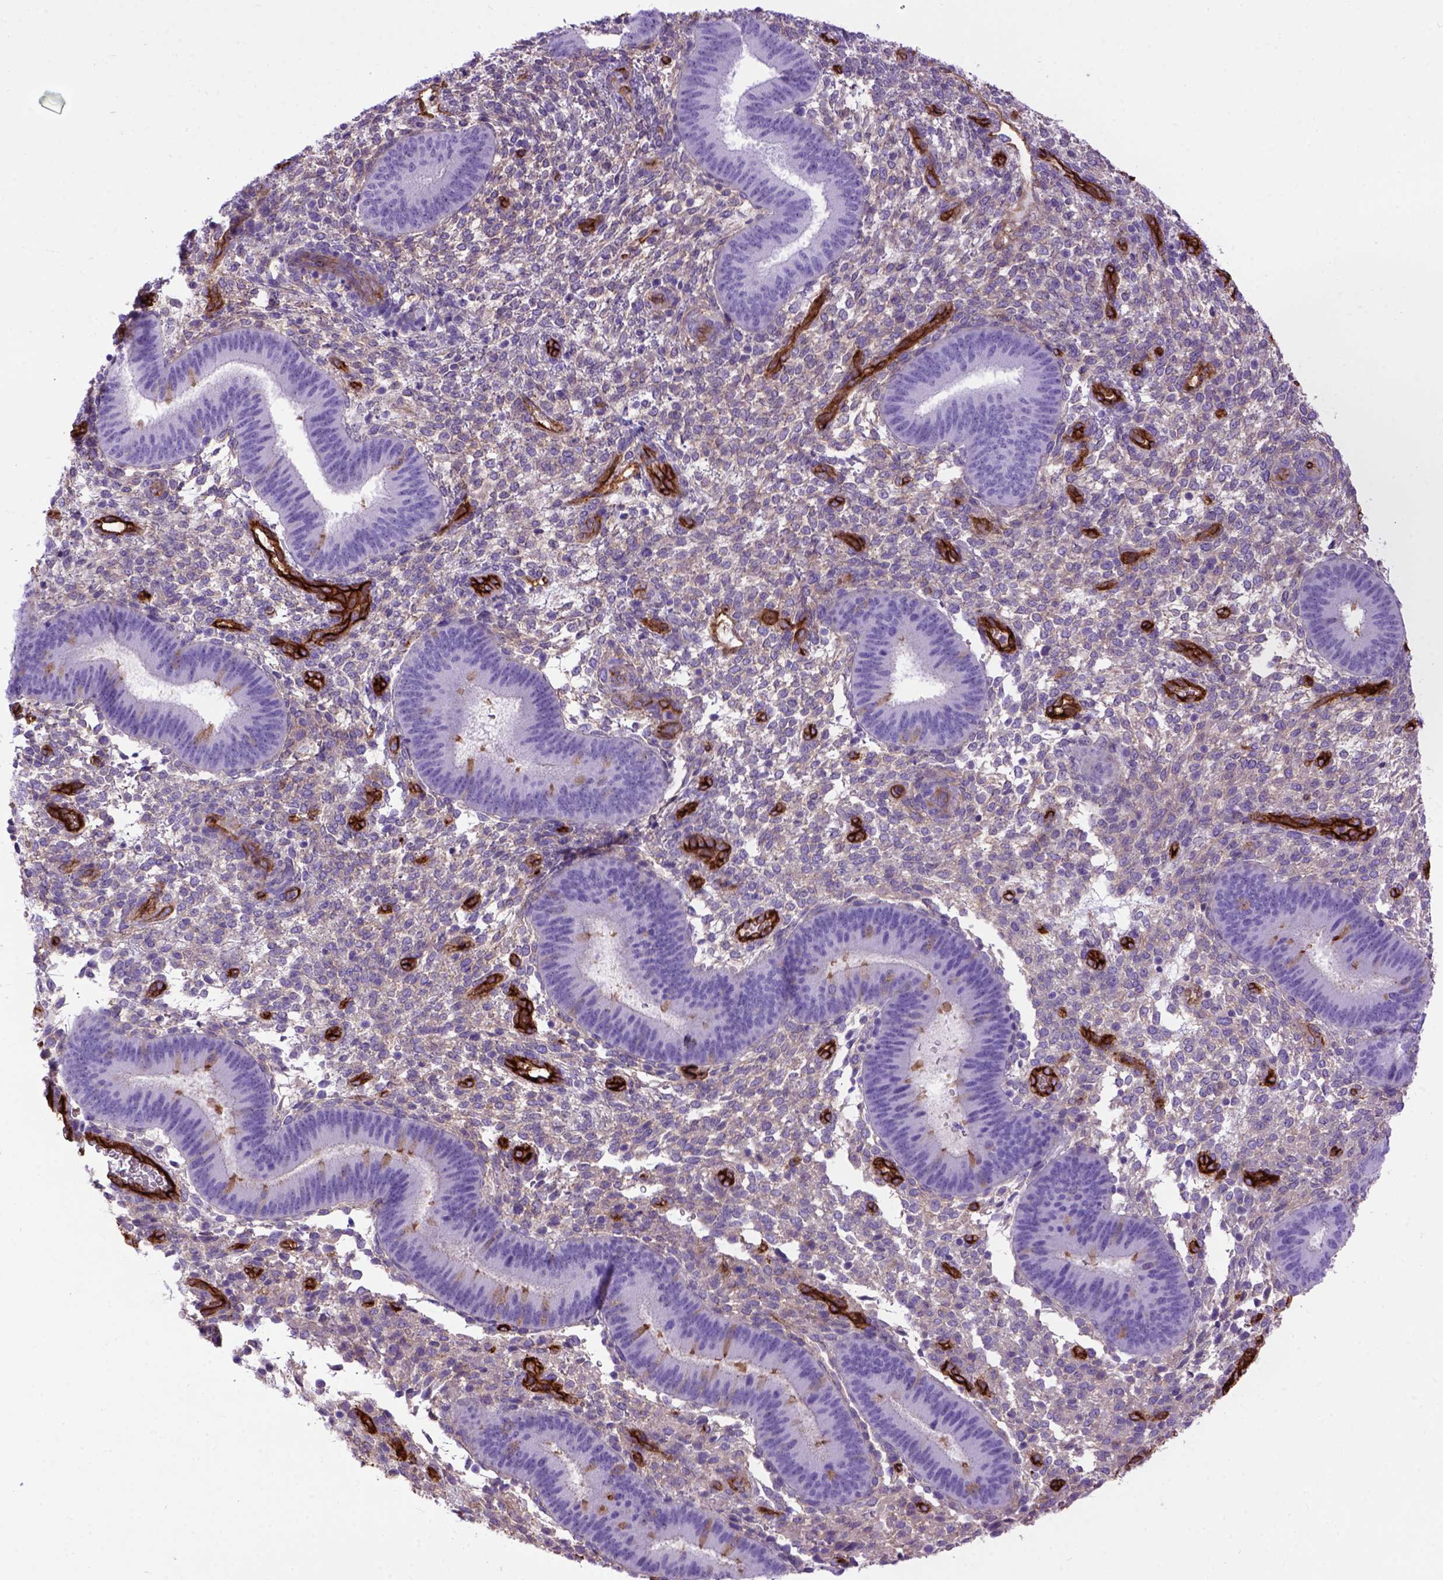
{"staining": {"intensity": "weak", "quantity": "<25%", "location": "cytoplasmic/membranous"}, "tissue": "endometrium", "cell_type": "Cells in endometrial stroma", "image_type": "normal", "snomed": [{"axis": "morphology", "description": "Normal tissue, NOS"}, {"axis": "topography", "description": "Endometrium"}], "caption": "The micrograph reveals no staining of cells in endometrial stroma in unremarkable endometrium. (IHC, brightfield microscopy, high magnification).", "gene": "ENG", "patient": {"sex": "female", "age": 39}}